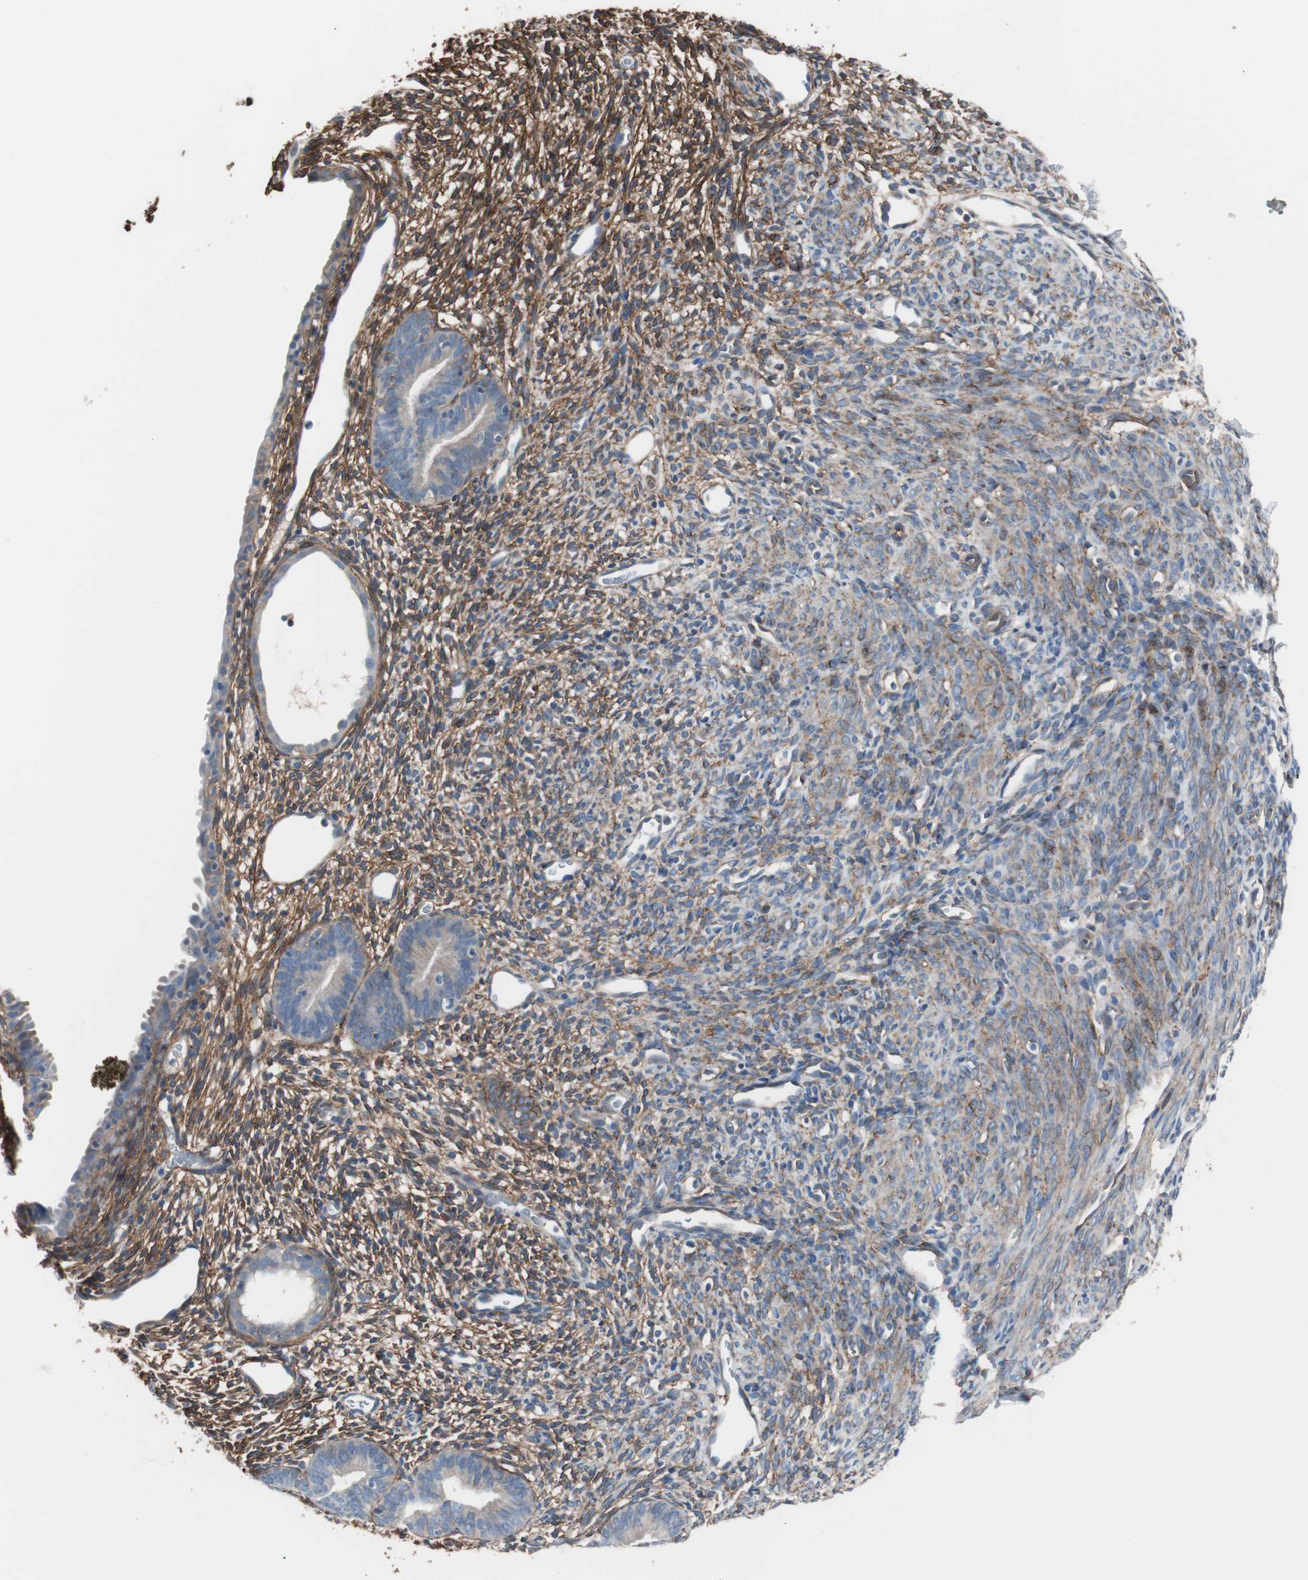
{"staining": {"intensity": "strong", "quantity": "25%-75%", "location": "cytoplasmic/membranous"}, "tissue": "endometrium", "cell_type": "Cells in endometrial stroma", "image_type": "normal", "snomed": [{"axis": "morphology", "description": "Normal tissue, NOS"}, {"axis": "morphology", "description": "Atrophy, NOS"}, {"axis": "topography", "description": "Uterus"}, {"axis": "topography", "description": "Endometrium"}], "caption": "Immunohistochemical staining of unremarkable human endometrium demonstrates high levels of strong cytoplasmic/membranous positivity in about 25%-75% of cells in endometrial stroma.", "gene": "CD81", "patient": {"sex": "female", "age": 68}}